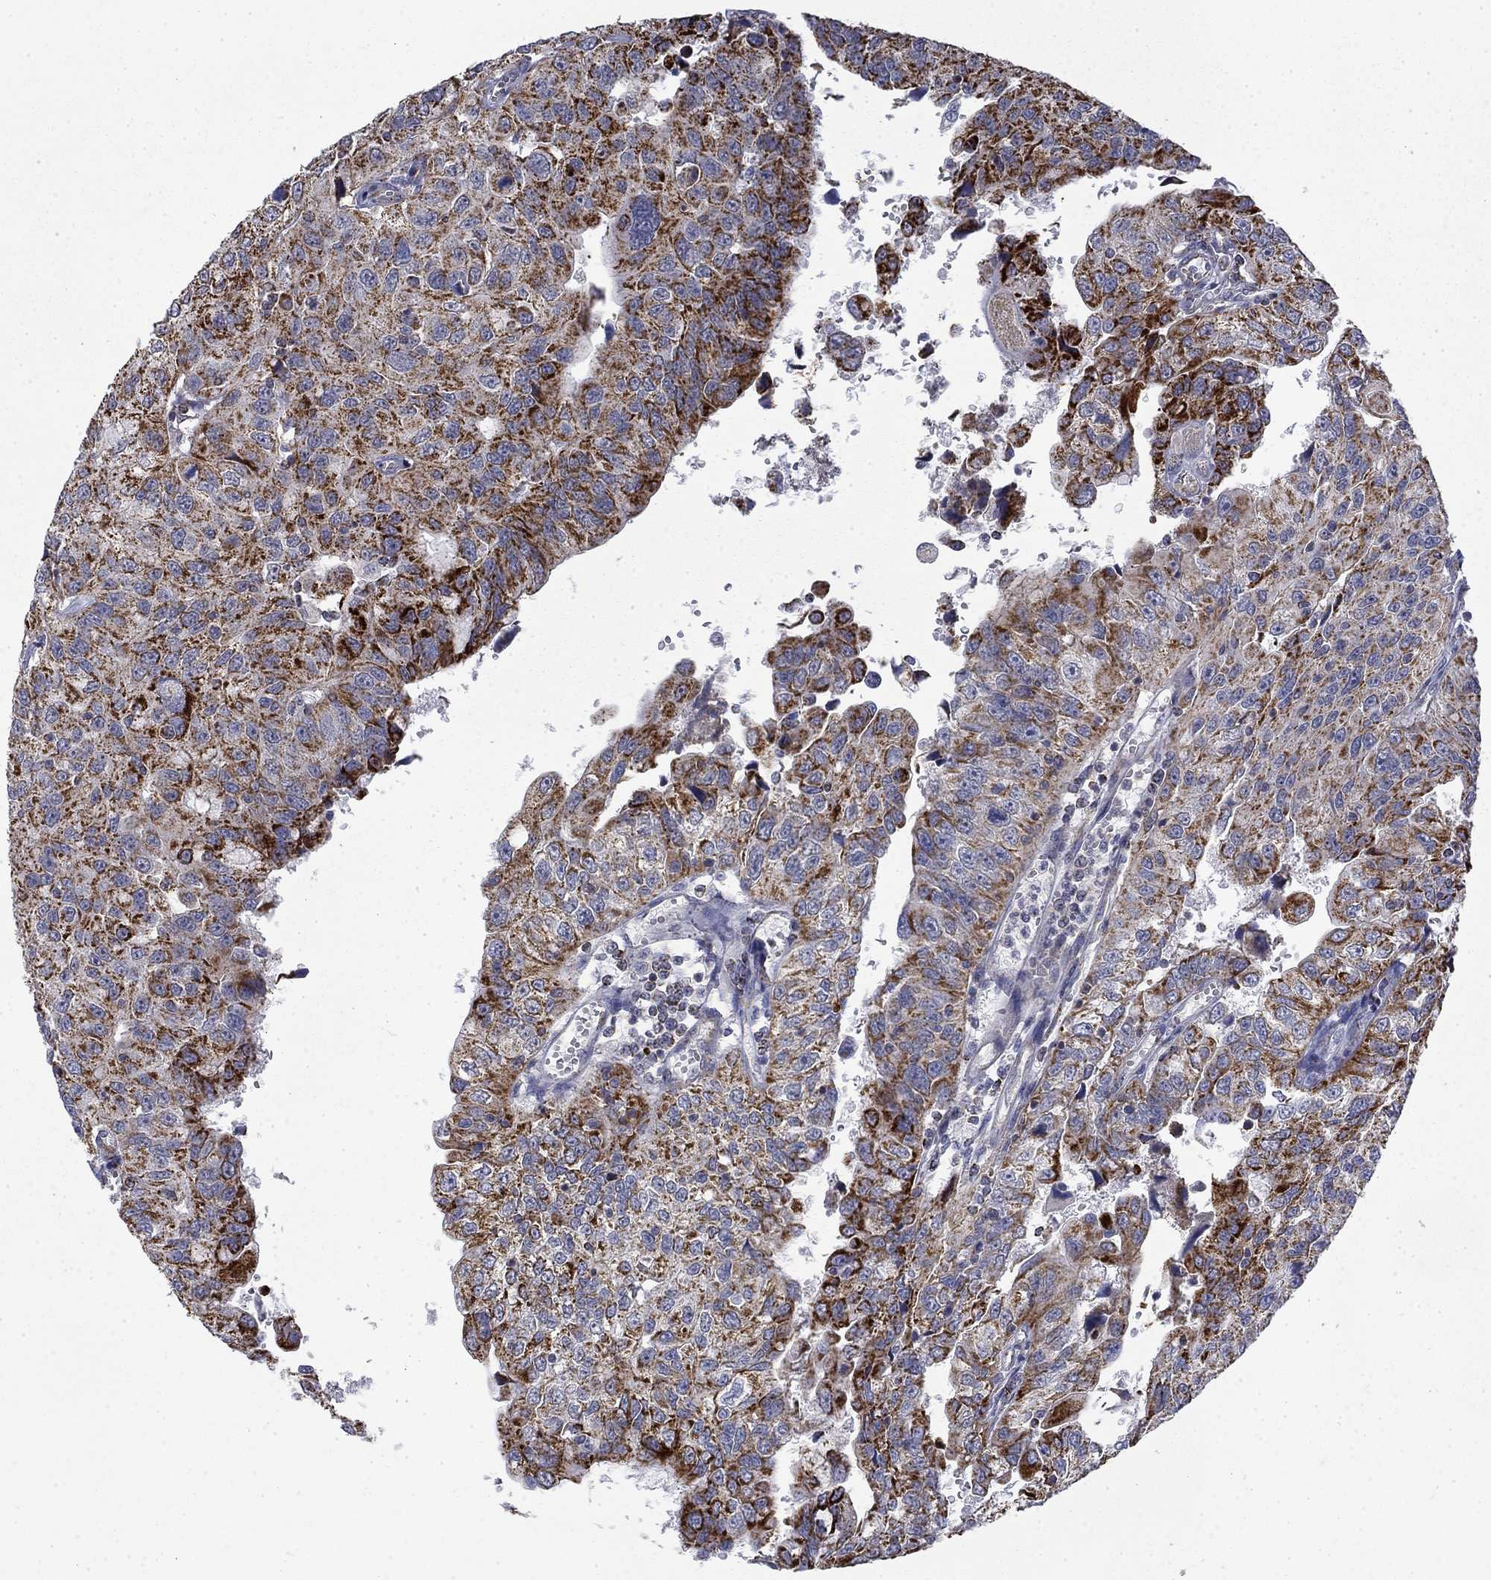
{"staining": {"intensity": "strong", "quantity": ">75%", "location": "cytoplasmic/membranous"}, "tissue": "urothelial cancer", "cell_type": "Tumor cells", "image_type": "cancer", "snomed": [{"axis": "morphology", "description": "Urothelial carcinoma, NOS"}, {"axis": "morphology", "description": "Urothelial carcinoma, High grade"}, {"axis": "topography", "description": "Urinary bladder"}], "caption": "DAB (3,3'-diaminobenzidine) immunohistochemical staining of urothelial cancer demonstrates strong cytoplasmic/membranous protein positivity in approximately >75% of tumor cells.", "gene": "PCBP3", "patient": {"sex": "female", "age": 73}}